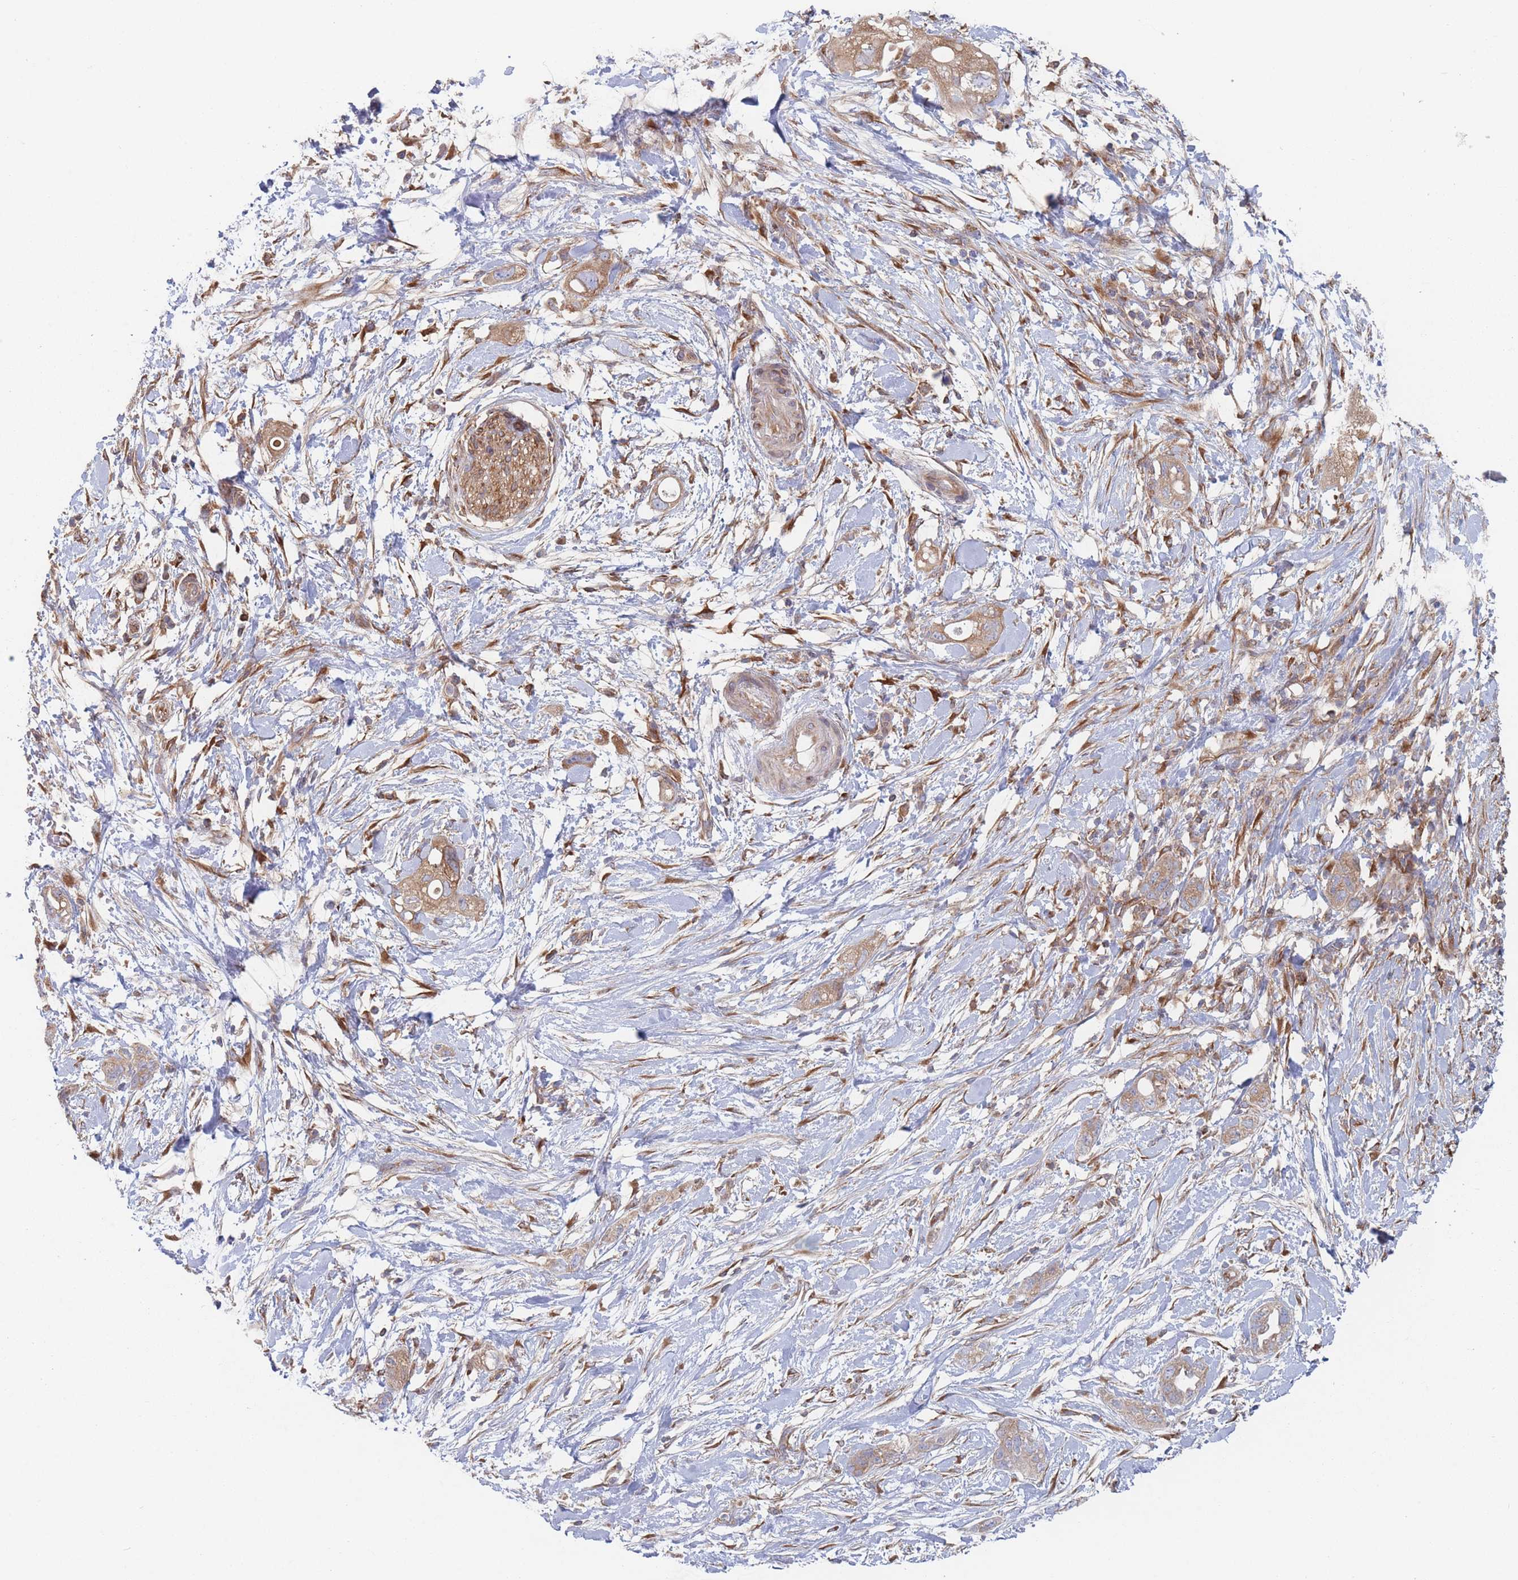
{"staining": {"intensity": "moderate", "quantity": ">75%", "location": "cytoplasmic/membranous"}, "tissue": "pancreatic cancer", "cell_type": "Tumor cells", "image_type": "cancer", "snomed": [{"axis": "morphology", "description": "Adenocarcinoma, NOS"}, {"axis": "topography", "description": "Pancreas"}], "caption": "A high-resolution photomicrograph shows IHC staining of adenocarcinoma (pancreatic), which reveals moderate cytoplasmic/membranous positivity in approximately >75% of tumor cells.", "gene": "KDSR", "patient": {"sex": "female", "age": 72}}